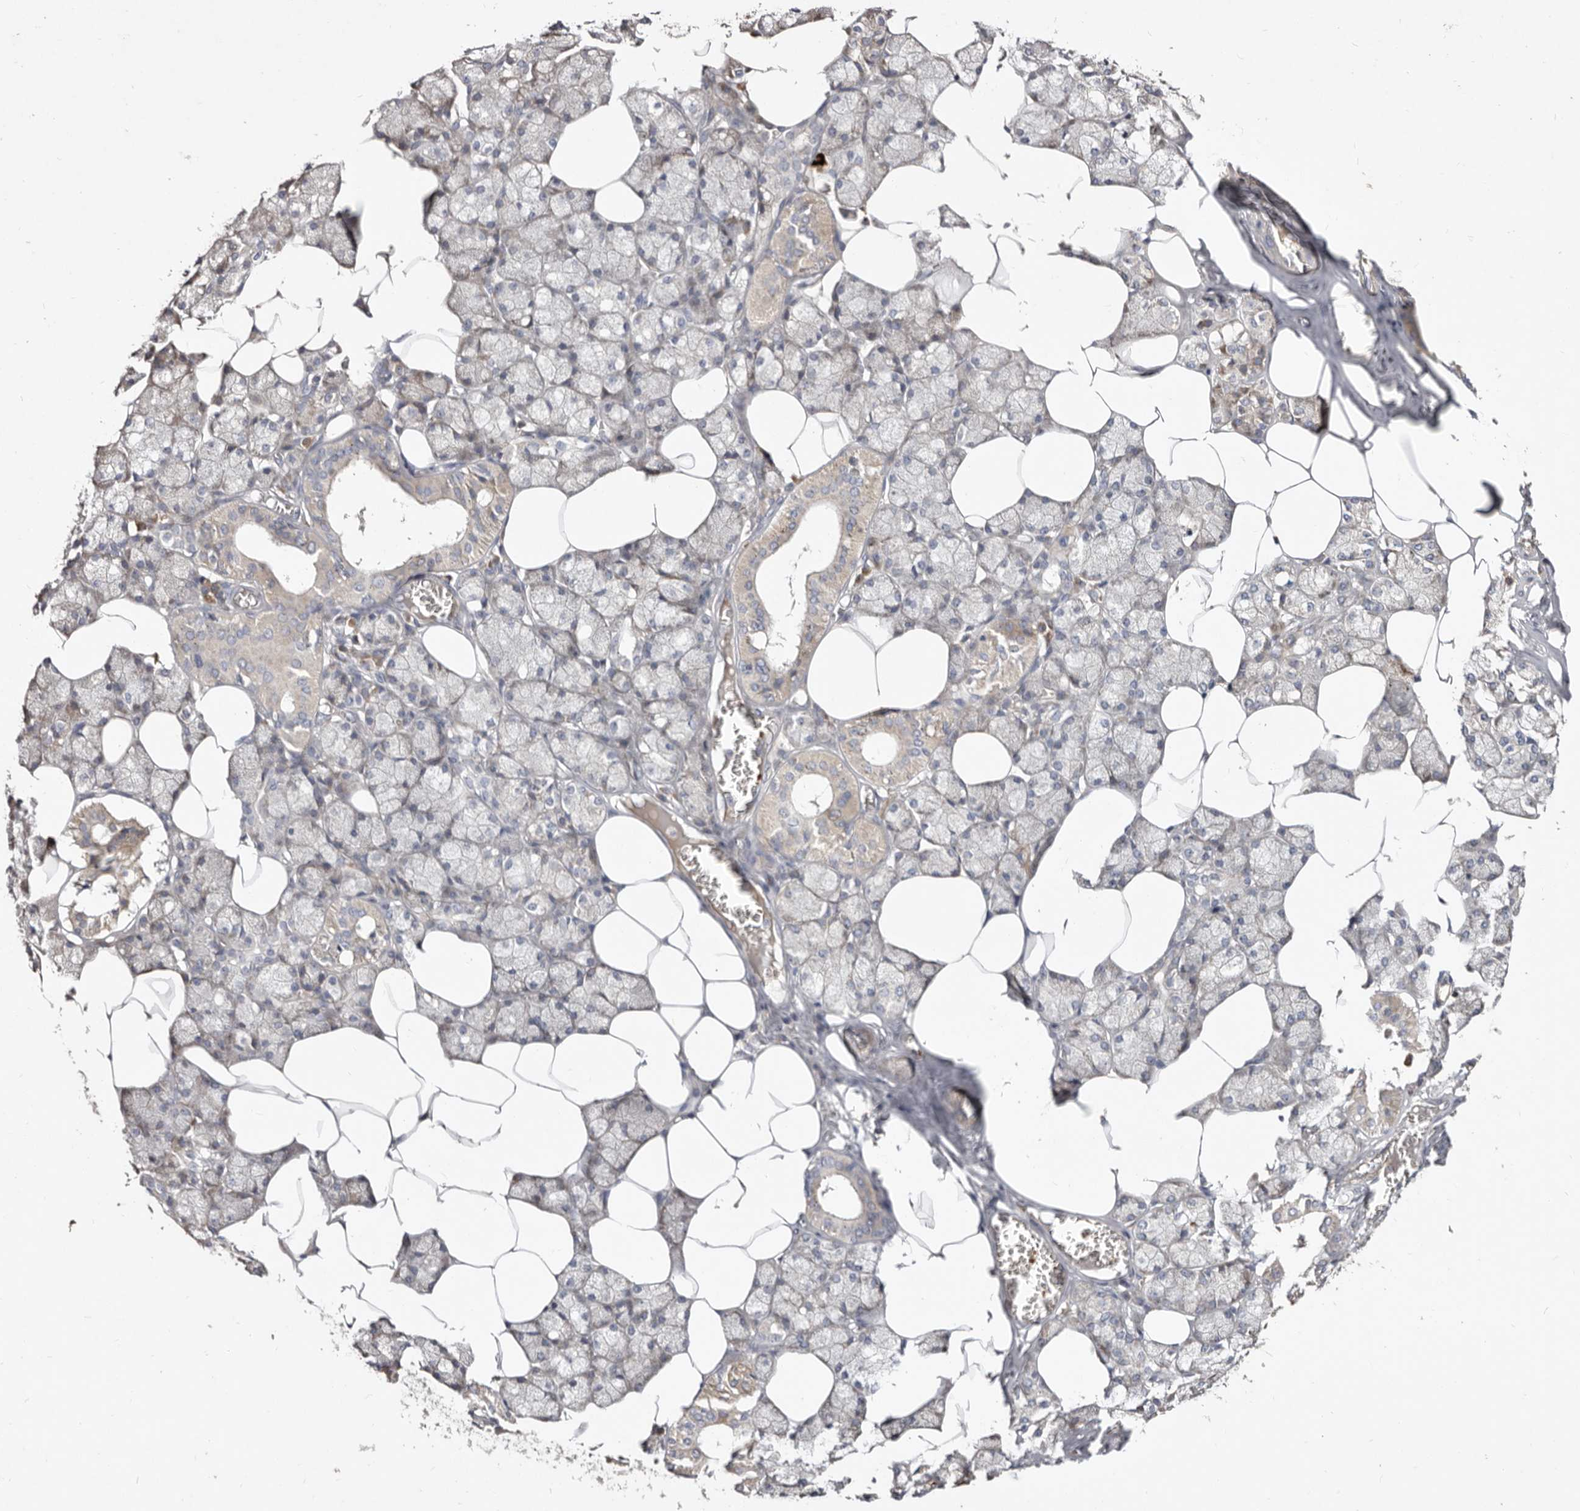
{"staining": {"intensity": "moderate", "quantity": "<25%", "location": "cytoplasmic/membranous"}, "tissue": "salivary gland", "cell_type": "Glandular cells", "image_type": "normal", "snomed": [{"axis": "morphology", "description": "Normal tissue, NOS"}, {"axis": "topography", "description": "Salivary gland"}], "caption": "An image of salivary gland stained for a protein exhibits moderate cytoplasmic/membranous brown staining in glandular cells. The staining was performed using DAB, with brown indicating positive protein expression. Nuclei are stained blue with hematoxylin.", "gene": "SLC25A20", "patient": {"sex": "male", "age": 62}}